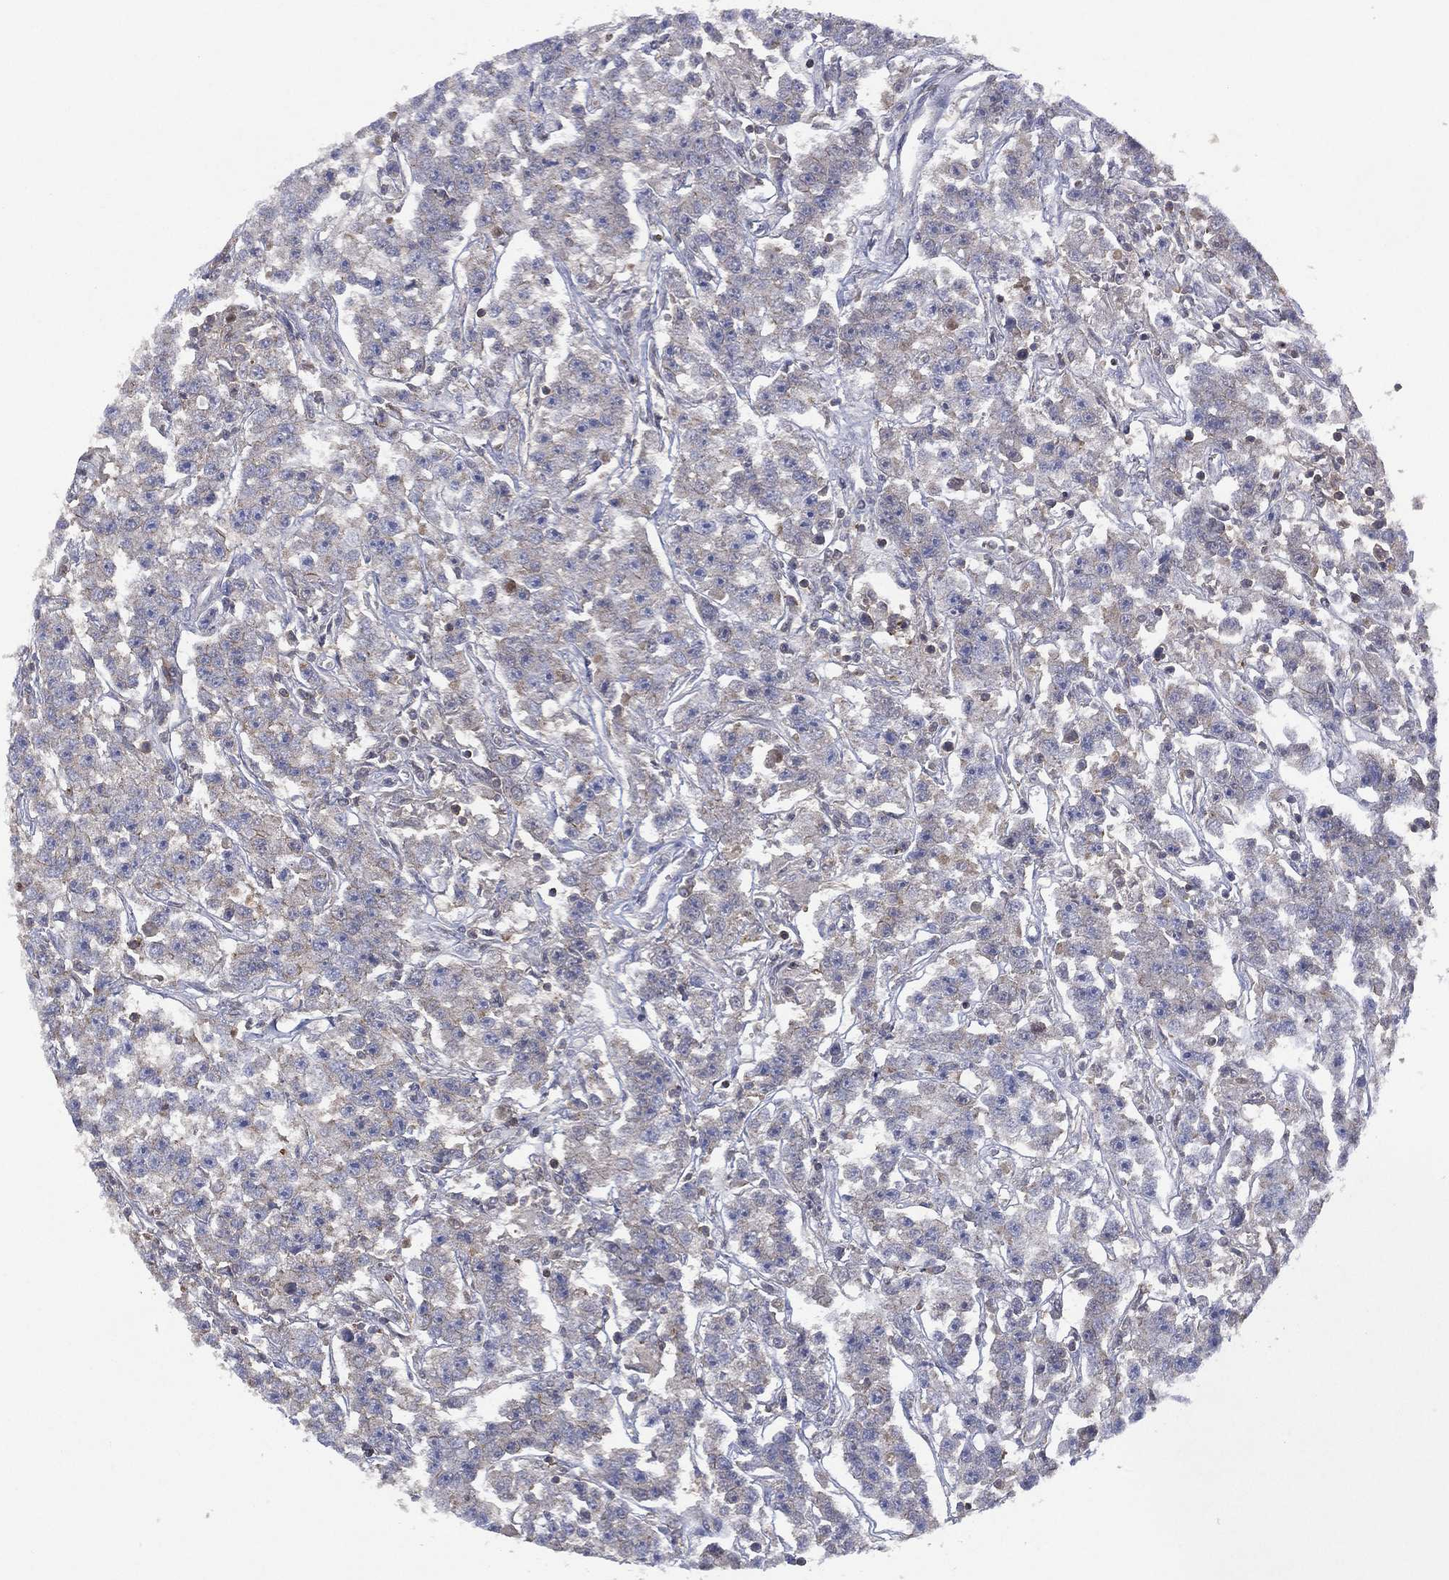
{"staining": {"intensity": "negative", "quantity": "none", "location": "none"}, "tissue": "testis cancer", "cell_type": "Tumor cells", "image_type": "cancer", "snomed": [{"axis": "morphology", "description": "Seminoma, NOS"}, {"axis": "topography", "description": "Testis"}], "caption": "High power microscopy micrograph of an IHC photomicrograph of testis cancer (seminoma), revealing no significant positivity in tumor cells.", "gene": "DOCK8", "patient": {"sex": "male", "age": 59}}